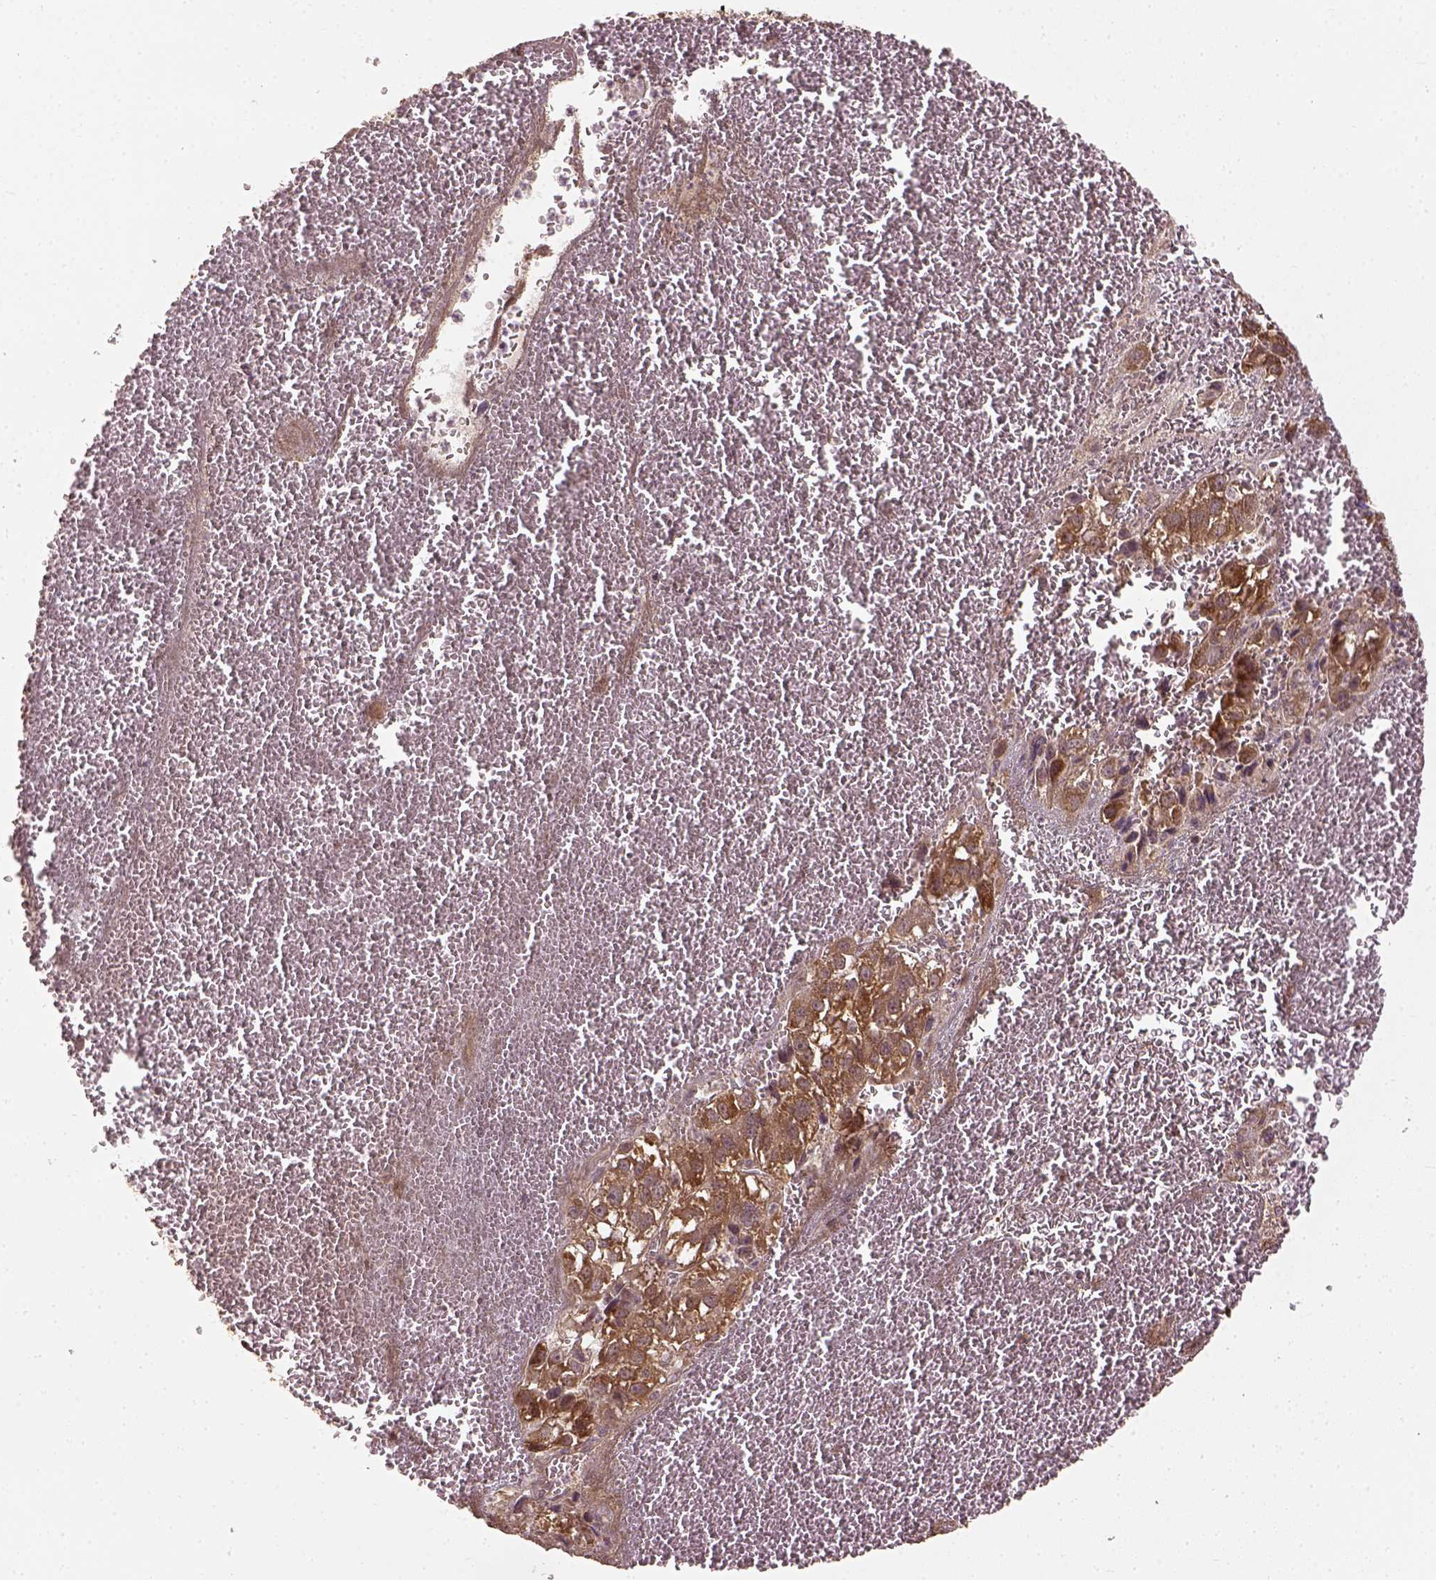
{"staining": {"intensity": "moderate", "quantity": ">75%", "location": "cytoplasmic/membranous"}, "tissue": "liver cancer", "cell_type": "Tumor cells", "image_type": "cancer", "snomed": [{"axis": "morphology", "description": "Carcinoma, Hepatocellular, NOS"}, {"axis": "topography", "description": "Liver"}], "caption": "High-magnification brightfield microscopy of liver cancer stained with DAB (brown) and counterstained with hematoxylin (blue). tumor cells exhibit moderate cytoplasmic/membranous expression is appreciated in approximately>75% of cells. Ihc stains the protein of interest in brown and the nuclei are stained blue.", "gene": "VEGFA", "patient": {"sex": "female", "age": 70}}